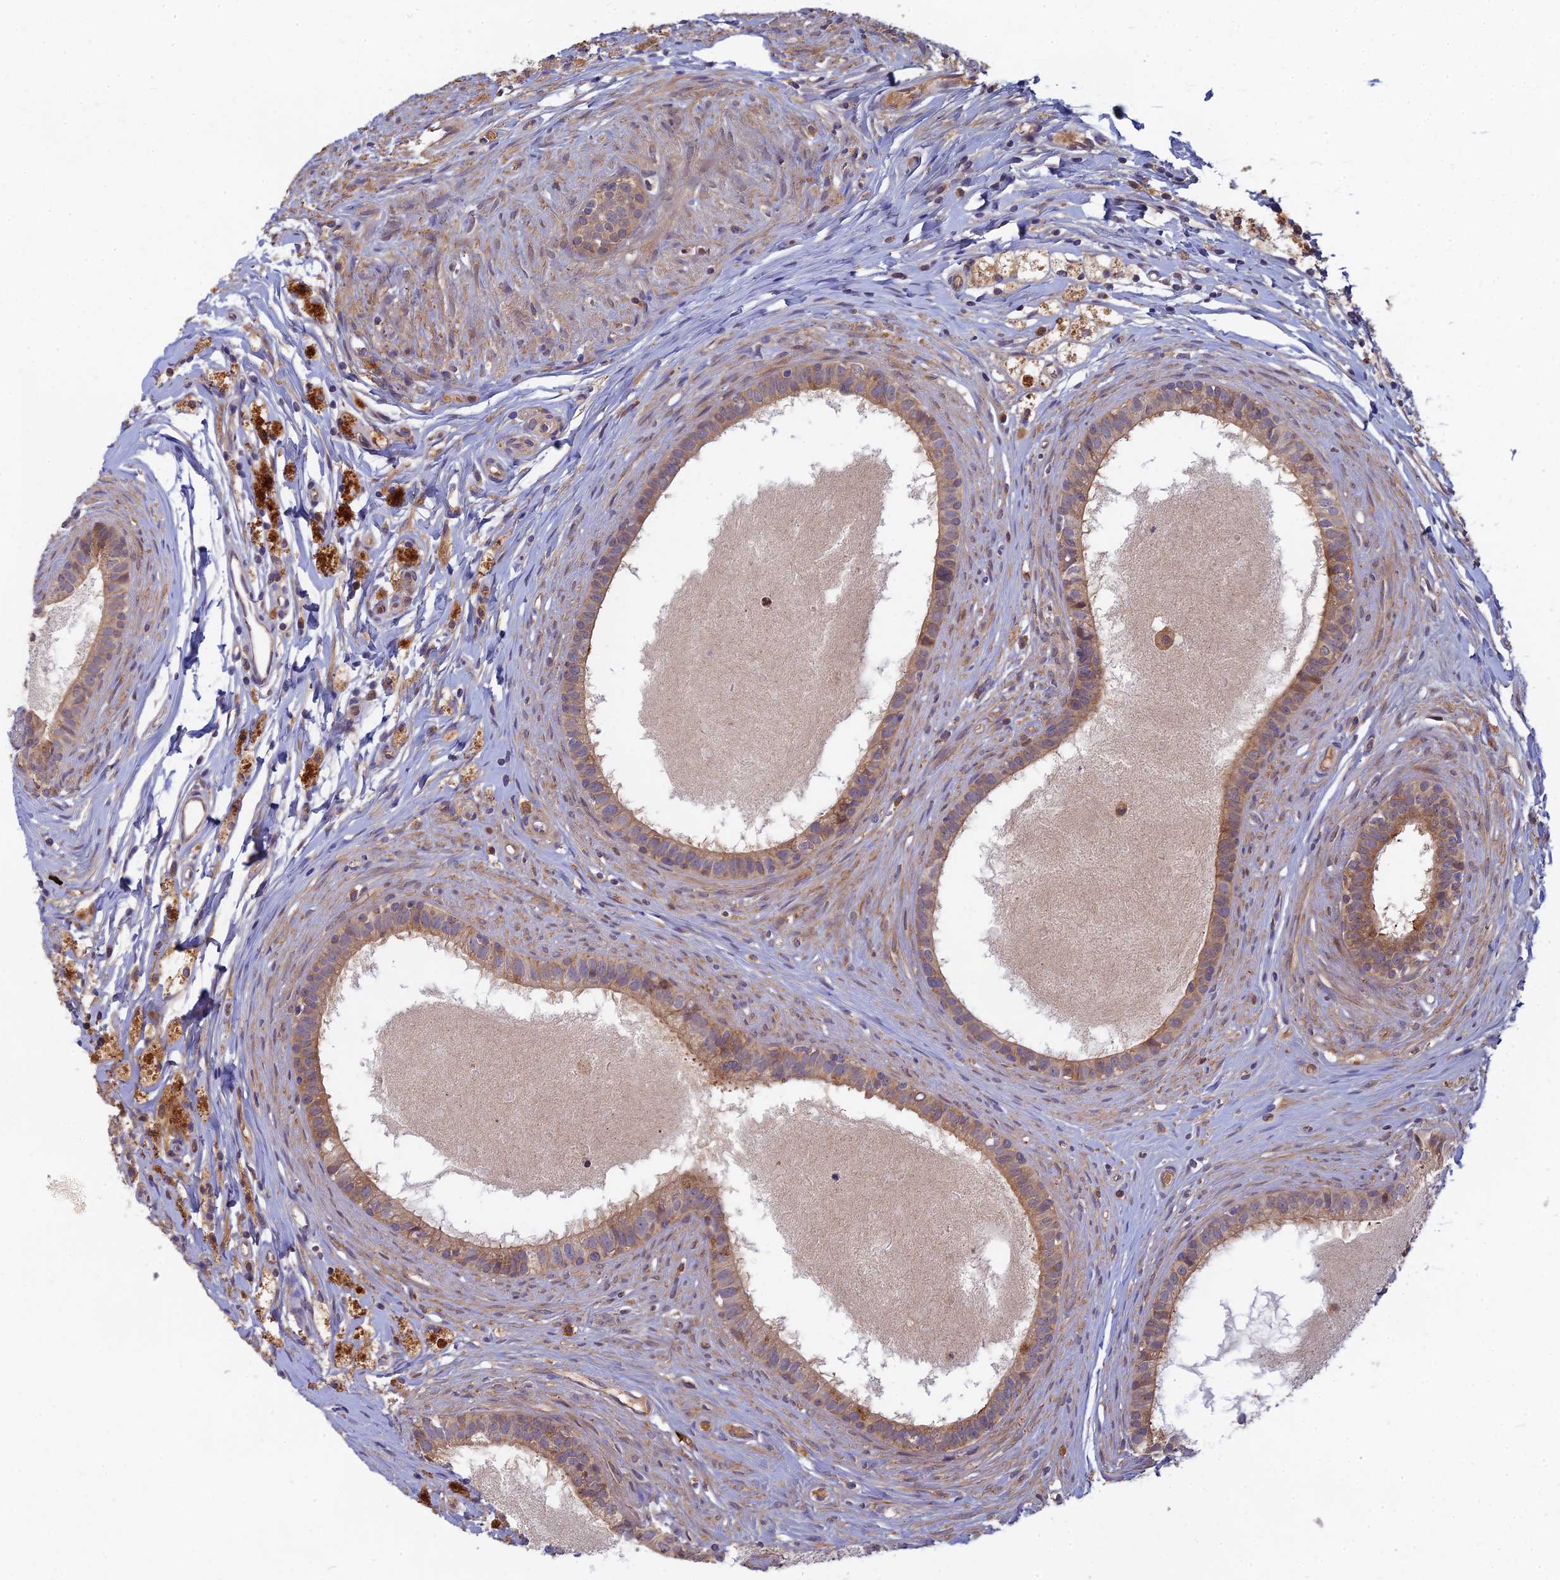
{"staining": {"intensity": "weak", "quantity": "25%-75%", "location": "cytoplasmic/membranous"}, "tissue": "epididymis", "cell_type": "Glandular cells", "image_type": "normal", "snomed": [{"axis": "morphology", "description": "Normal tissue, NOS"}, {"axis": "topography", "description": "Epididymis"}], "caption": "Immunohistochemical staining of benign human epididymis exhibits weak cytoplasmic/membranous protein positivity in approximately 25%-75% of glandular cells. Nuclei are stained in blue.", "gene": "FAM151B", "patient": {"sex": "male", "age": 80}}